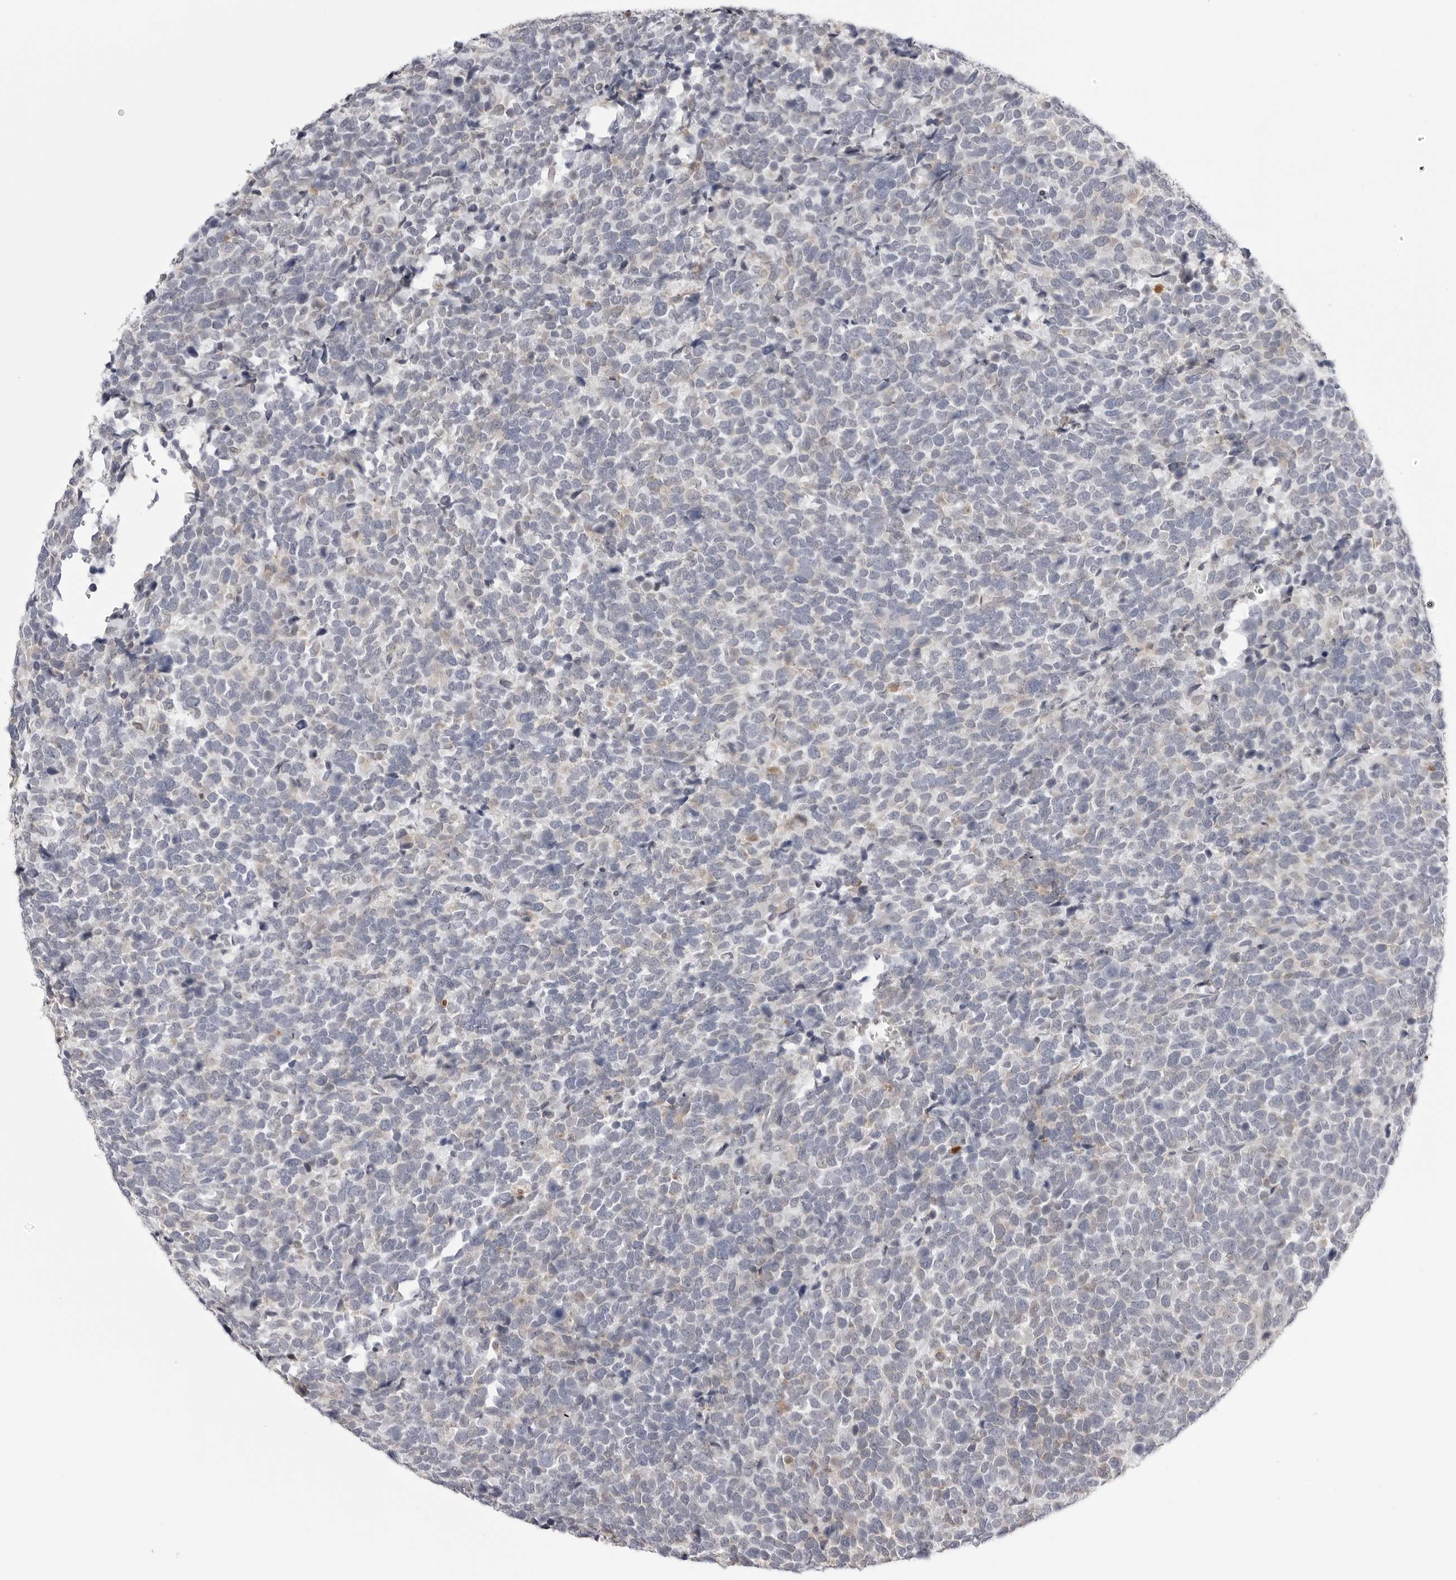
{"staining": {"intensity": "negative", "quantity": "none", "location": "none"}, "tissue": "urothelial cancer", "cell_type": "Tumor cells", "image_type": "cancer", "snomed": [{"axis": "morphology", "description": "Urothelial carcinoma, High grade"}, {"axis": "topography", "description": "Urinary bladder"}], "caption": "Urothelial cancer was stained to show a protein in brown. There is no significant expression in tumor cells.", "gene": "RPN1", "patient": {"sex": "female", "age": 82}}